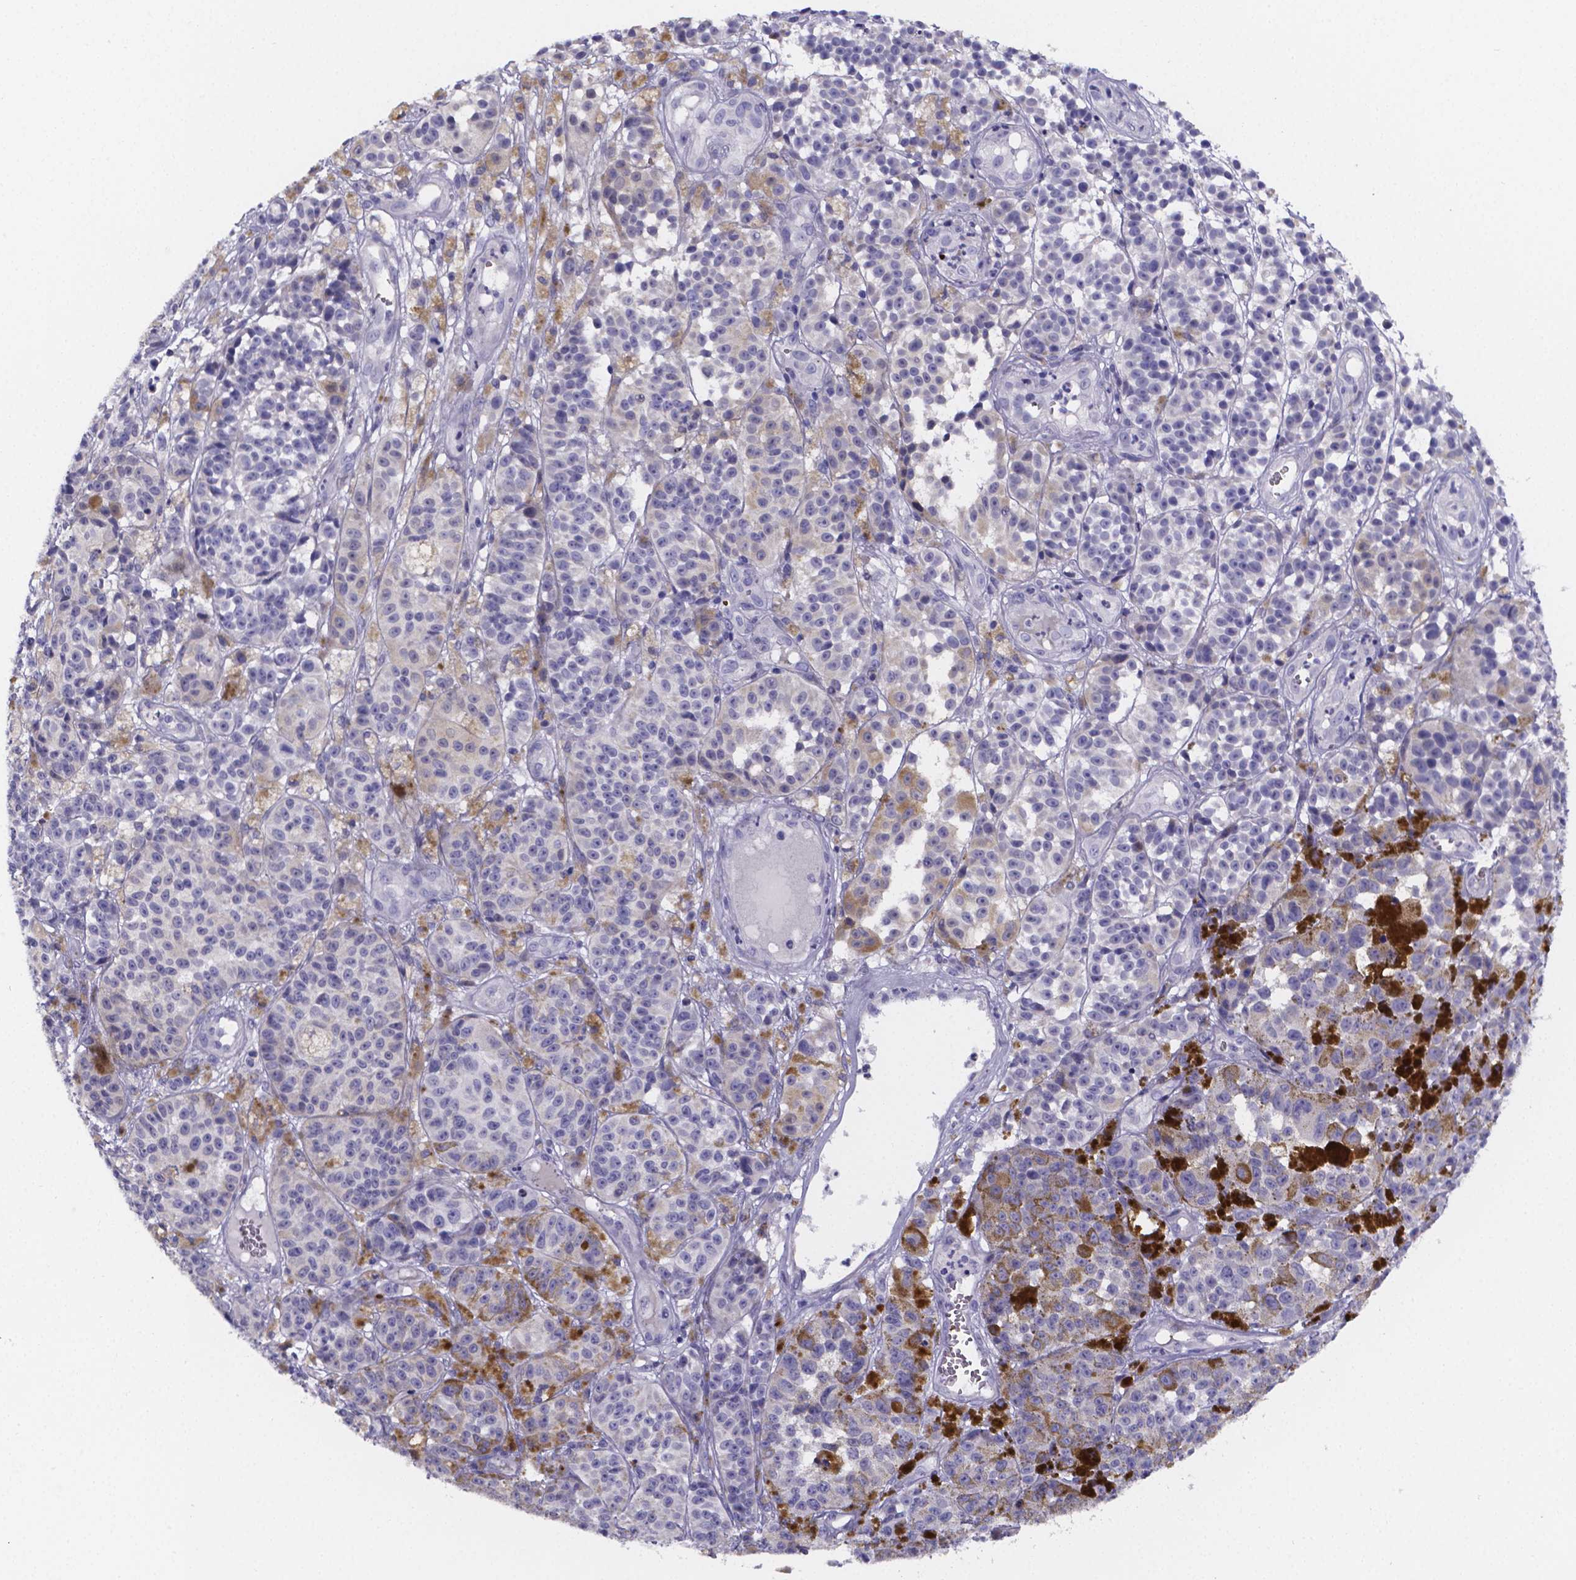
{"staining": {"intensity": "negative", "quantity": "none", "location": "none"}, "tissue": "melanoma", "cell_type": "Tumor cells", "image_type": "cancer", "snomed": [{"axis": "morphology", "description": "Malignant melanoma, NOS"}, {"axis": "topography", "description": "Skin"}], "caption": "Malignant melanoma stained for a protein using immunohistochemistry demonstrates no staining tumor cells.", "gene": "GABRA3", "patient": {"sex": "female", "age": 58}}